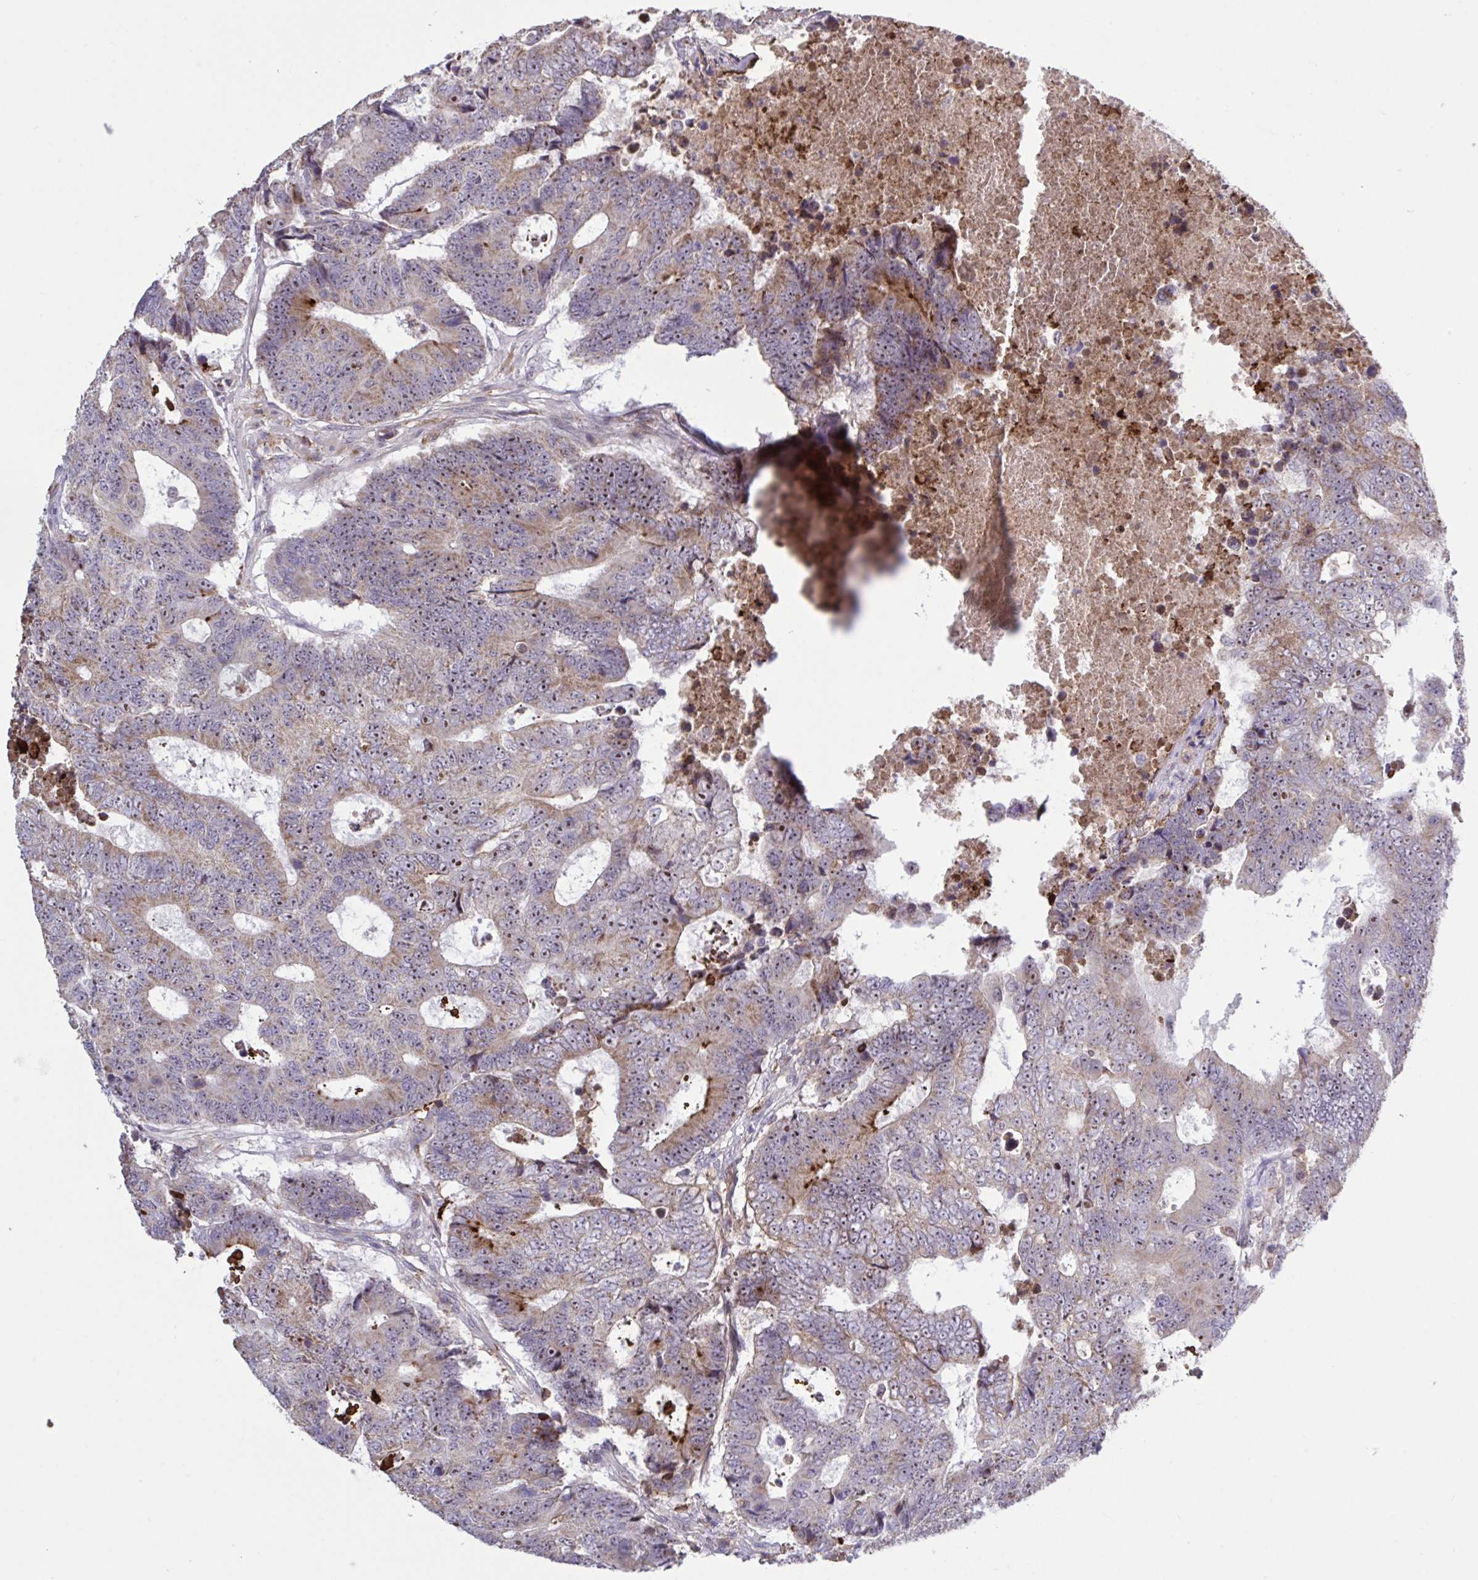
{"staining": {"intensity": "moderate", "quantity": ">75%", "location": "cytoplasmic/membranous,nuclear"}, "tissue": "colorectal cancer", "cell_type": "Tumor cells", "image_type": "cancer", "snomed": [{"axis": "morphology", "description": "Adenocarcinoma, NOS"}, {"axis": "topography", "description": "Colon"}], "caption": "There is medium levels of moderate cytoplasmic/membranous and nuclear positivity in tumor cells of colorectal adenocarcinoma, as demonstrated by immunohistochemical staining (brown color).", "gene": "CD101", "patient": {"sex": "female", "age": 48}}